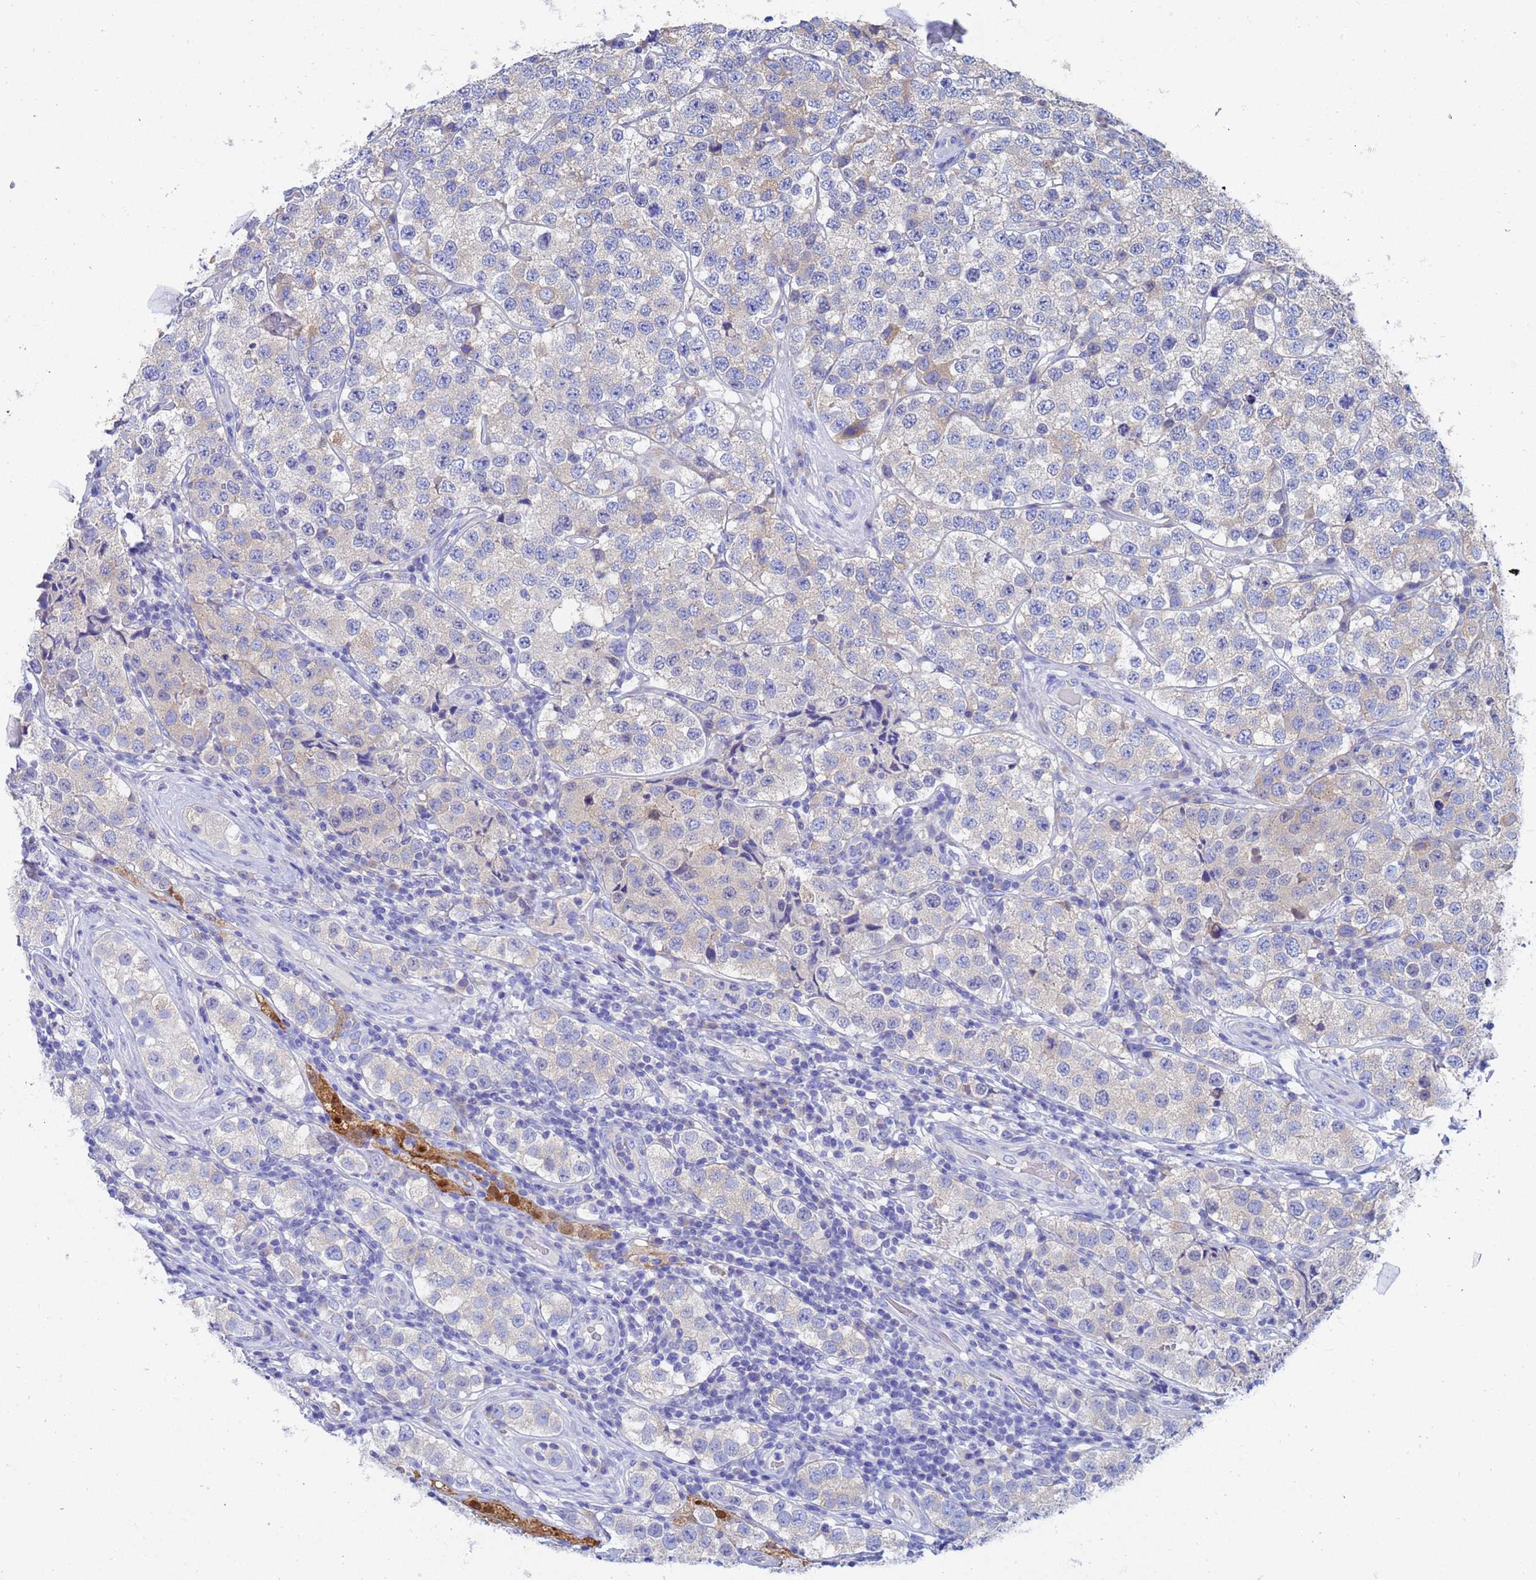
{"staining": {"intensity": "negative", "quantity": "none", "location": "none"}, "tissue": "testis cancer", "cell_type": "Tumor cells", "image_type": "cancer", "snomed": [{"axis": "morphology", "description": "Seminoma, NOS"}, {"axis": "topography", "description": "Testis"}], "caption": "Immunohistochemistry histopathology image of human testis cancer (seminoma) stained for a protein (brown), which exhibits no staining in tumor cells. (Brightfield microscopy of DAB (3,3'-diaminobenzidine) immunohistochemistry (IHC) at high magnification).", "gene": "UBE2O", "patient": {"sex": "male", "age": 34}}